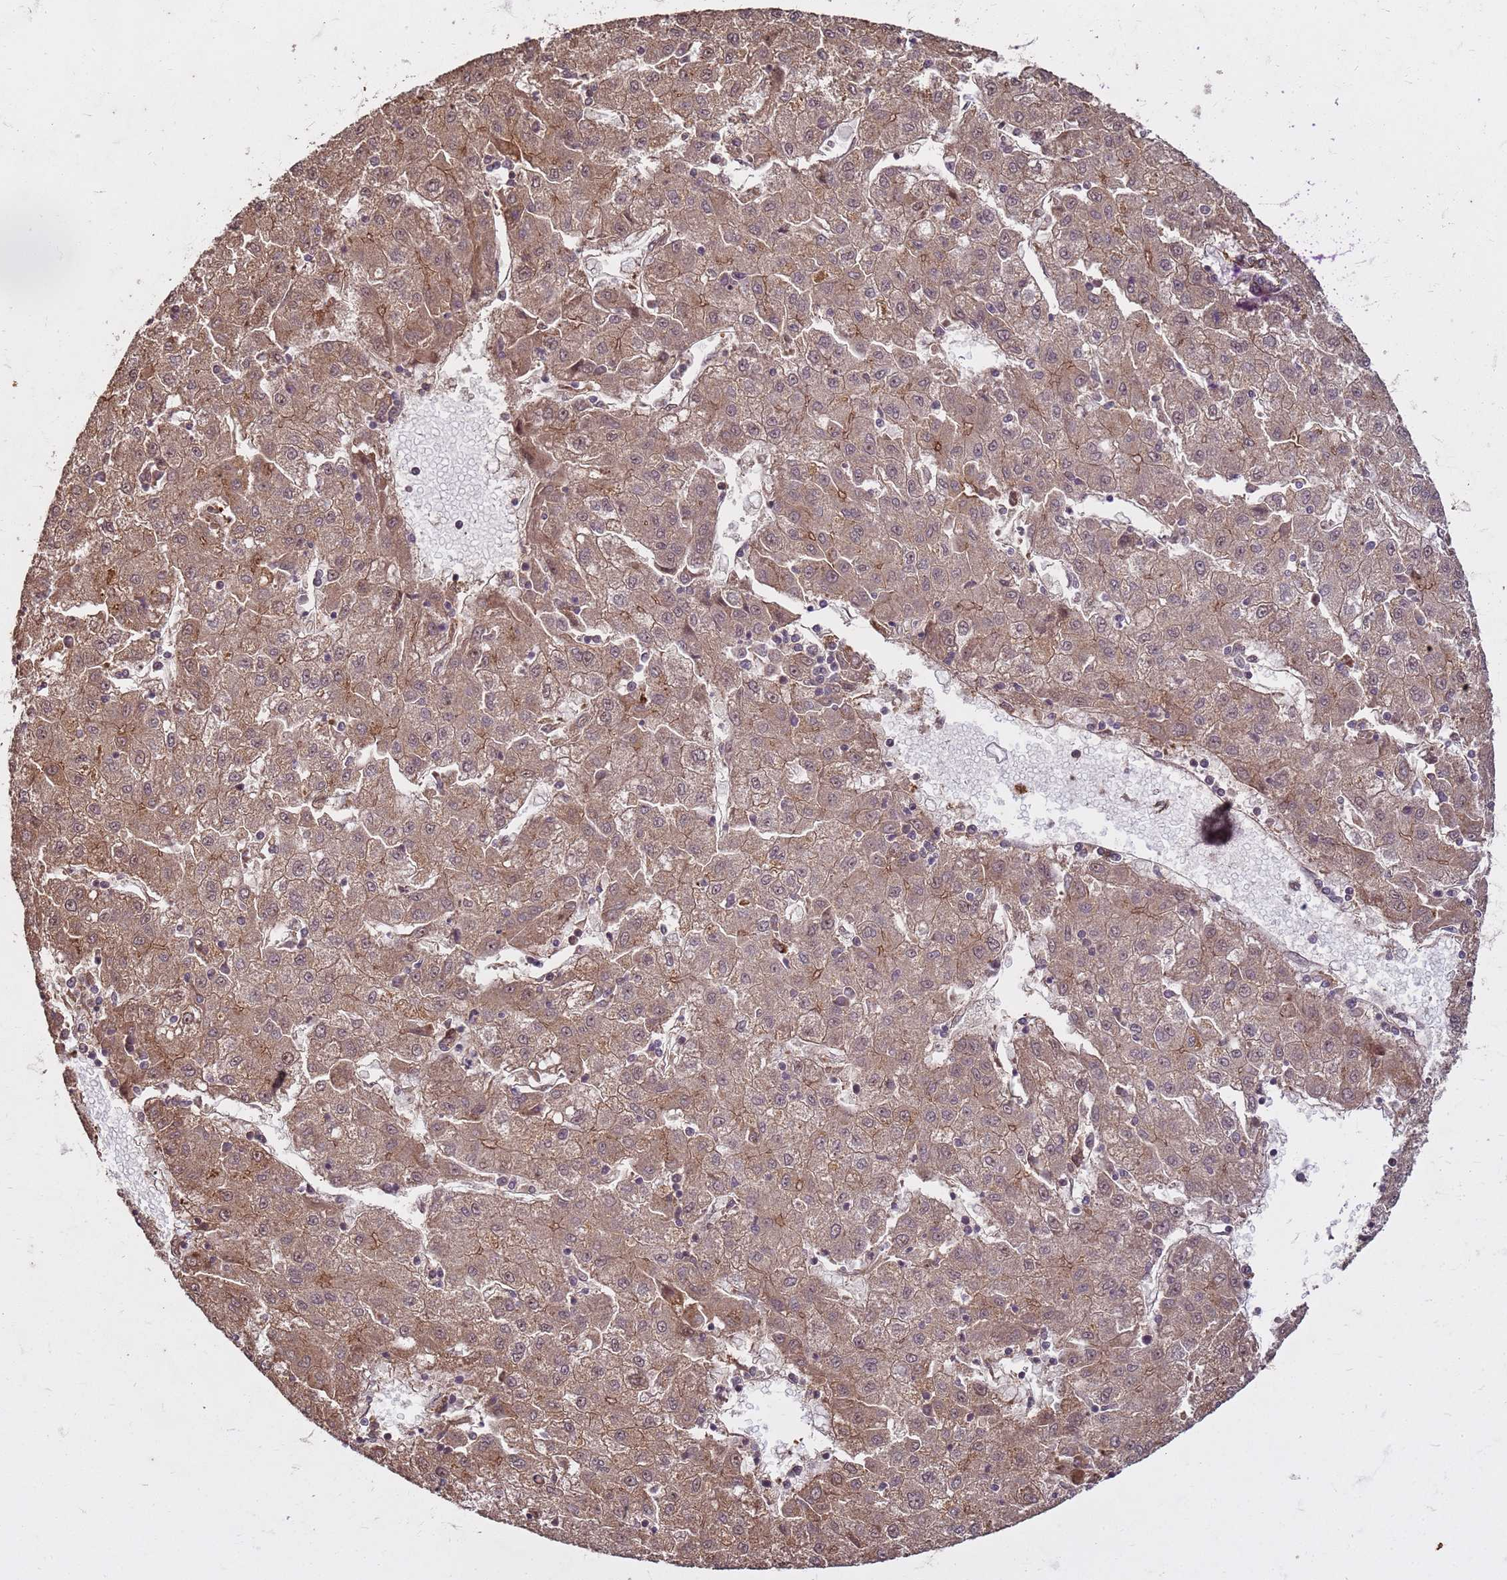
{"staining": {"intensity": "weak", "quantity": "25%-75%", "location": "cytoplasmic/membranous"}, "tissue": "liver cancer", "cell_type": "Tumor cells", "image_type": "cancer", "snomed": [{"axis": "morphology", "description": "Carcinoma, Hepatocellular, NOS"}, {"axis": "topography", "description": "Liver"}], "caption": "Brown immunohistochemical staining in liver hepatocellular carcinoma shows weak cytoplasmic/membranous expression in about 25%-75% of tumor cells.", "gene": "KIF26A", "patient": {"sex": "male", "age": 72}}